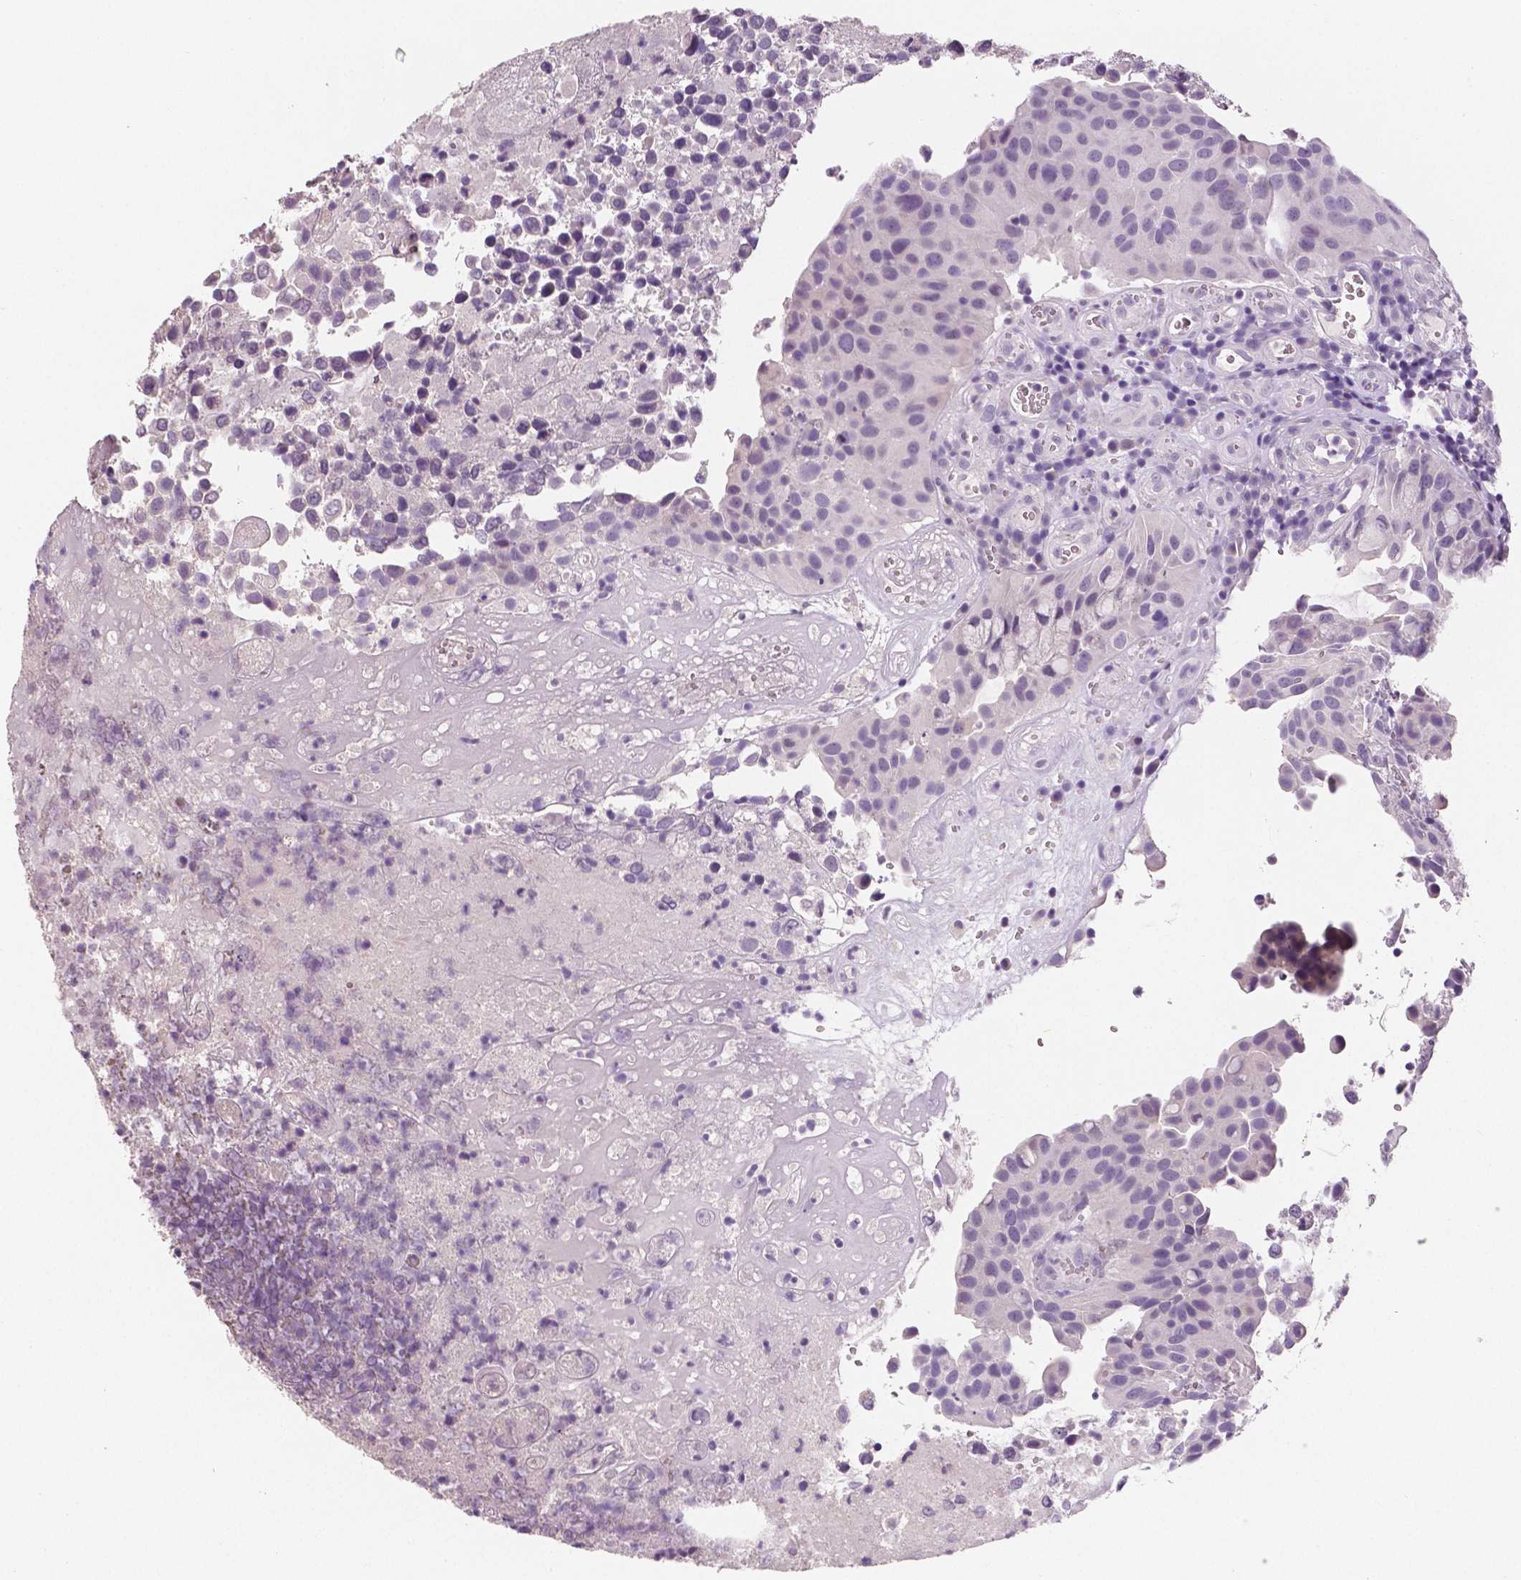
{"staining": {"intensity": "negative", "quantity": "none", "location": "none"}, "tissue": "urothelial cancer", "cell_type": "Tumor cells", "image_type": "cancer", "snomed": [{"axis": "morphology", "description": "Urothelial carcinoma, Low grade"}, {"axis": "topography", "description": "Urinary bladder"}], "caption": "IHC micrograph of neoplastic tissue: low-grade urothelial carcinoma stained with DAB (3,3'-diaminobenzidine) exhibits no significant protein staining in tumor cells. (Immunohistochemistry (ihc), brightfield microscopy, high magnification).", "gene": "TSPAN7", "patient": {"sex": "male", "age": 76}}